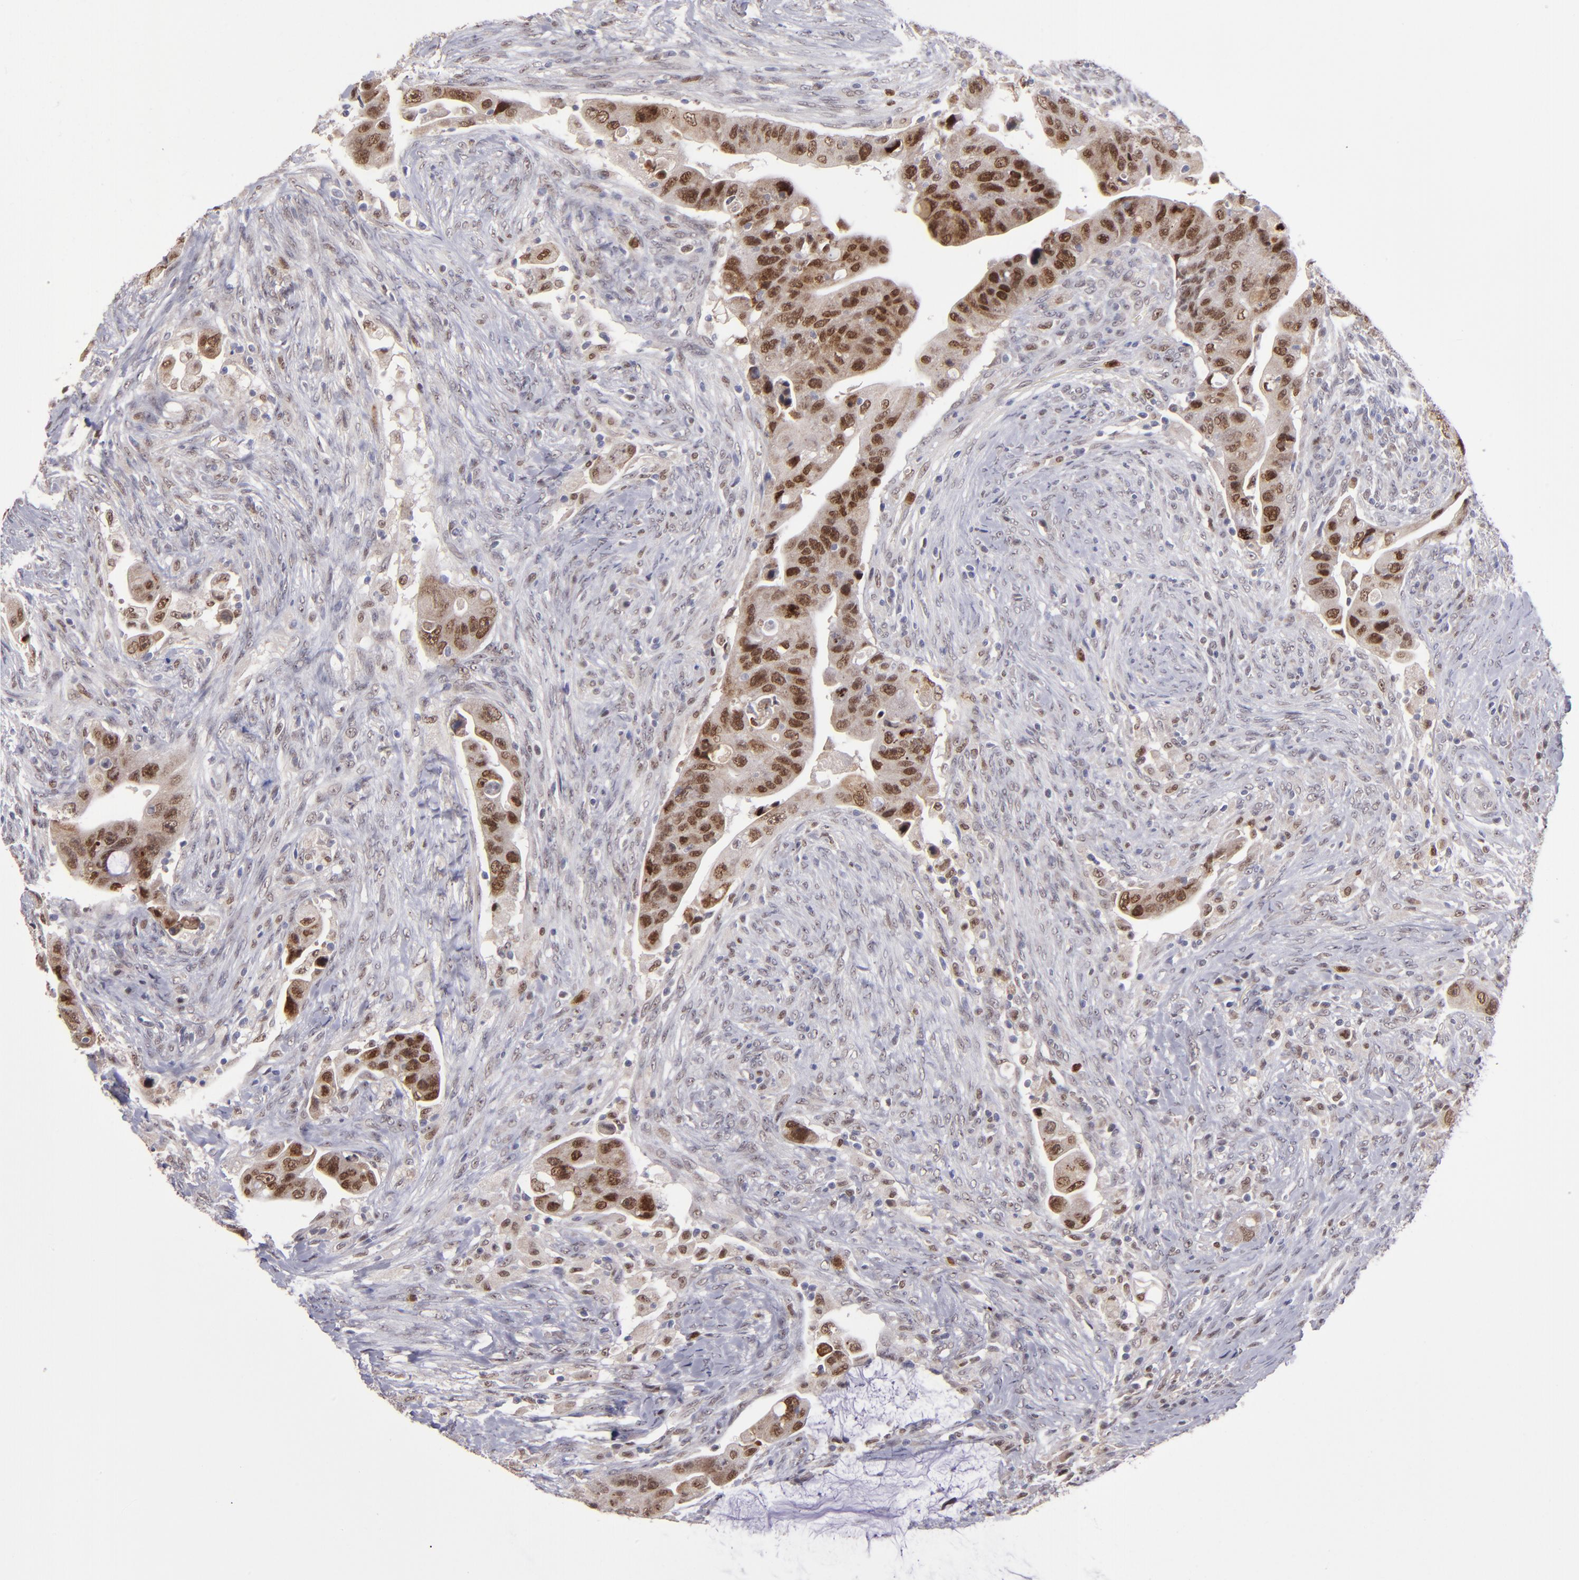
{"staining": {"intensity": "strong", "quantity": ">75%", "location": "nuclear"}, "tissue": "colorectal cancer", "cell_type": "Tumor cells", "image_type": "cancer", "snomed": [{"axis": "morphology", "description": "Adenocarcinoma, NOS"}, {"axis": "topography", "description": "Rectum"}], "caption": "Tumor cells display strong nuclear positivity in about >75% of cells in colorectal cancer (adenocarcinoma).", "gene": "RREB1", "patient": {"sex": "female", "age": 71}}